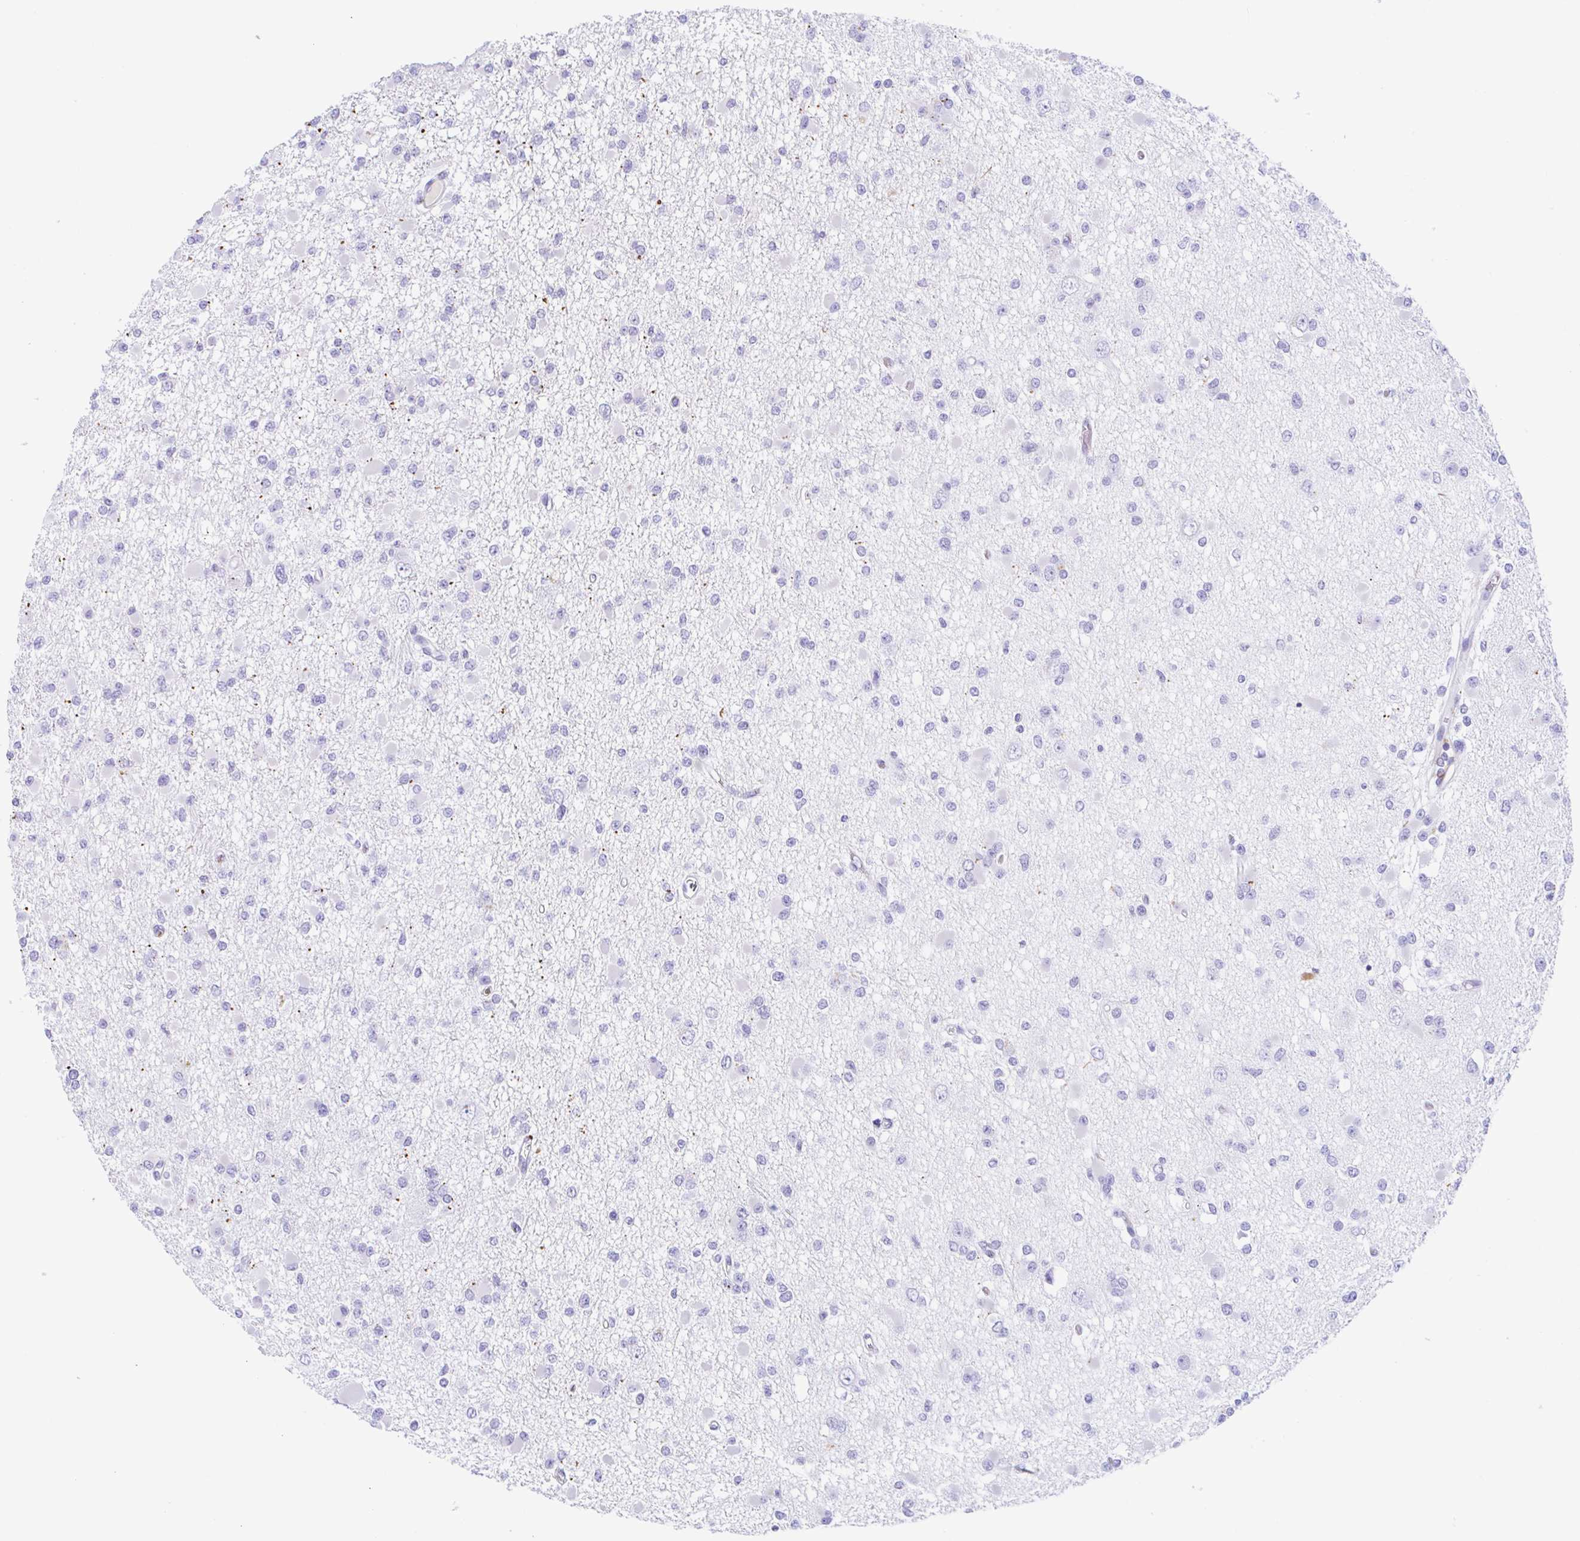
{"staining": {"intensity": "negative", "quantity": "none", "location": "none"}, "tissue": "glioma", "cell_type": "Tumor cells", "image_type": "cancer", "snomed": [{"axis": "morphology", "description": "Glioma, malignant, Low grade"}, {"axis": "topography", "description": "Brain"}], "caption": "High power microscopy histopathology image of an immunohistochemistry (IHC) photomicrograph of malignant low-grade glioma, revealing no significant staining in tumor cells. (Stains: DAB immunohistochemistry with hematoxylin counter stain, Microscopy: brightfield microscopy at high magnification).", "gene": "ANKRD9", "patient": {"sex": "female", "age": 22}}